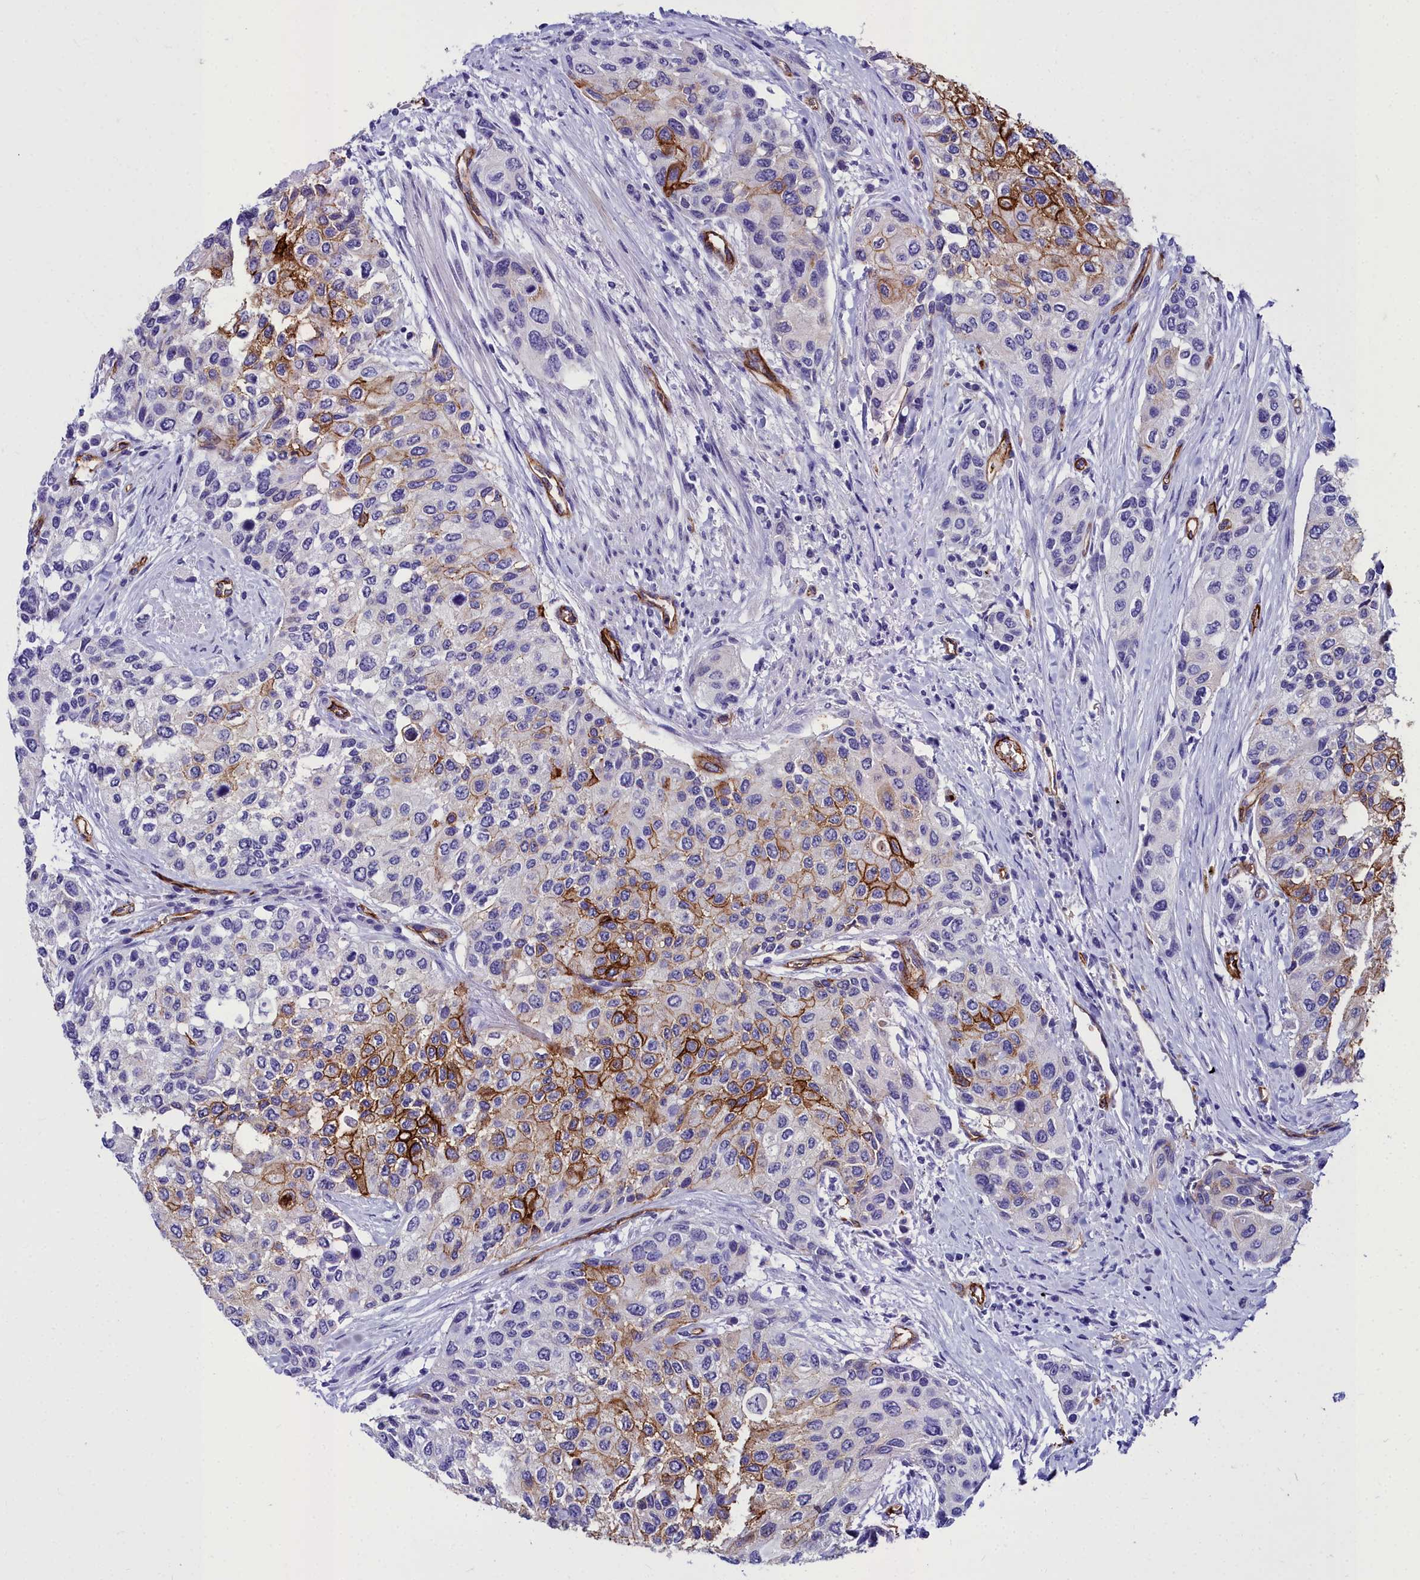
{"staining": {"intensity": "strong", "quantity": "<25%", "location": "cytoplasmic/membranous"}, "tissue": "urothelial cancer", "cell_type": "Tumor cells", "image_type": "cancer", "snomed": [{"axis": "morphology", "description": "Normal tissue, NOS"}, {"axis": "morphology", "description": "Urothelial carcinoma, High grade"}, {"axis": "topography", "description": "Vascular tissue"}, {"axis": "topography", "description": "Urinary bladder"}], "caption": "This image exhibits urothelial cancer stained with immunohistochemistry (IHC) to label a protein in brown. The cytoplasmic/membranous of tumor cells show strong positivity for the protein. Nuclei are counter-stained blue.", "gene": "CYP4F11", "patient": {"sex": "female", "age": 56}}